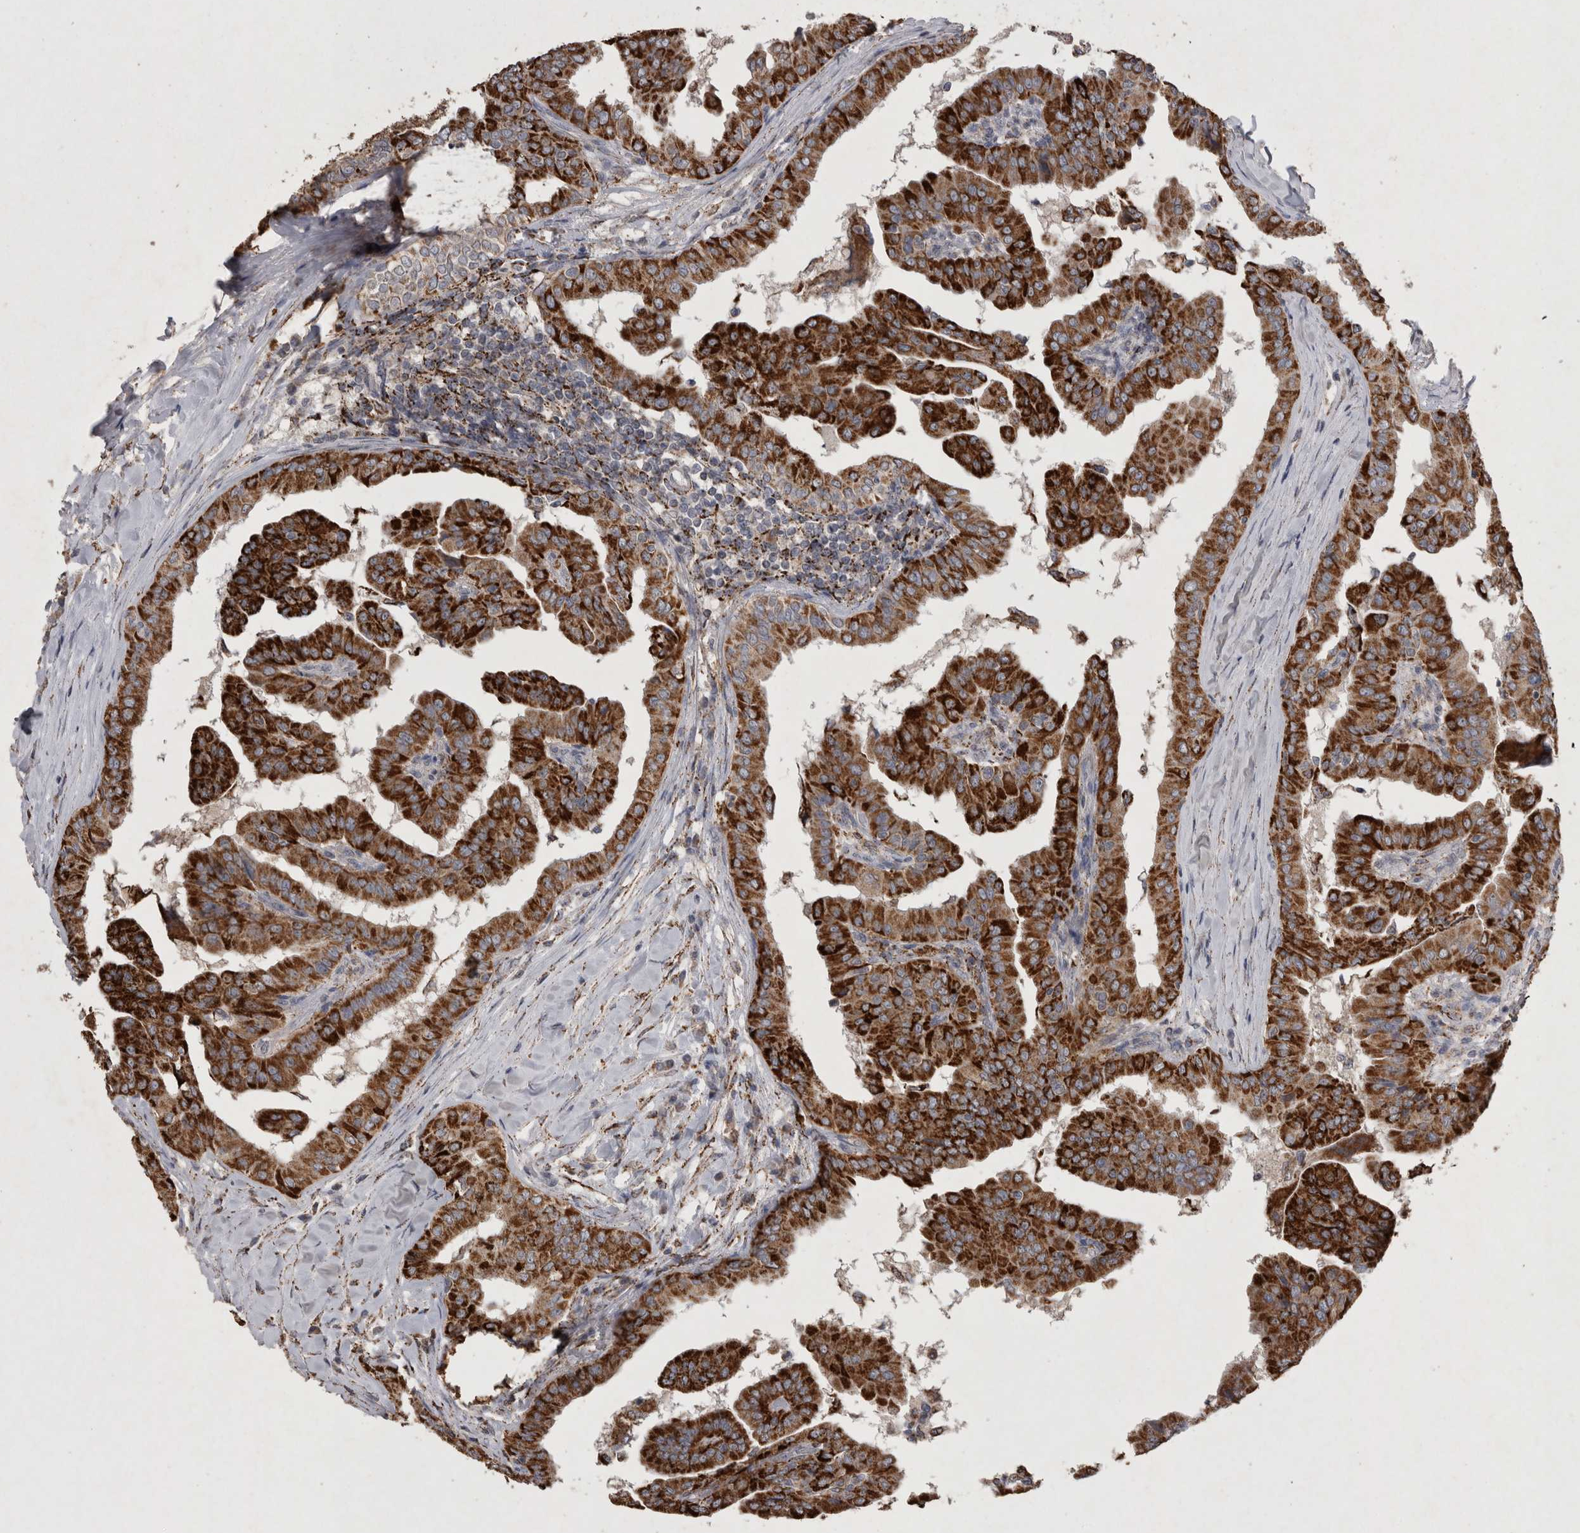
{"staining": {"intensity": "strong", "quantity": ">75%", "location": "cytoplasmic/membranous"}, "tissue": "thyroid cancer", "cell_type": "Tumor cells", "image_type": "cancer", "snomed": [{"axis": "morphology", "description": "Papillary adenocarcinoma, NOS"}, {"axis": "topography", "description": "Thyroid gland"}], "caption": "The micrograph demonstrates staining of thyroid cancer, revealing strong cytoplasmic/membranous protein staining (brown color) within tumor cells. The protein of interest is shown in brown color, while the nuclei are stained blue.", "gene": "DKK3", "patient": {"sex": "male", "age": 33}}